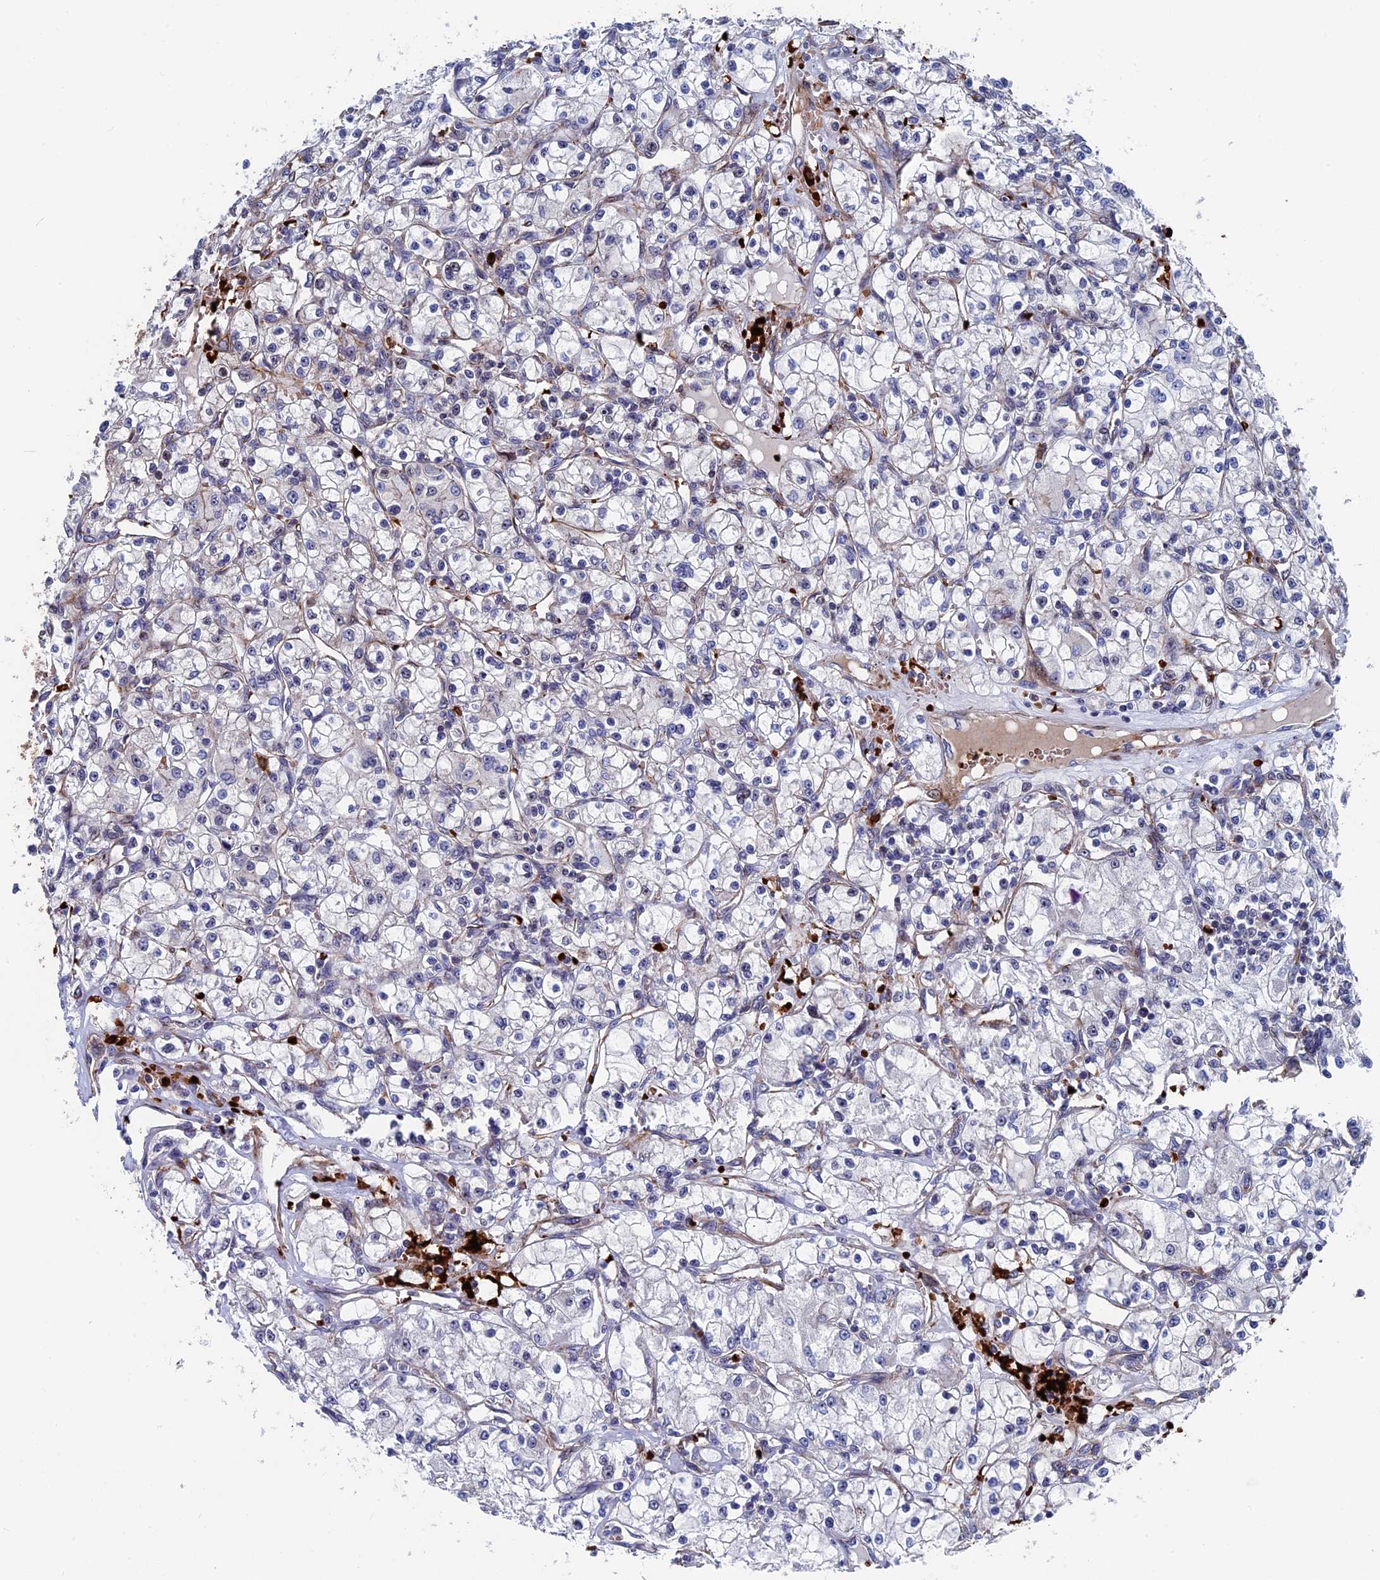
{"staining": {"intensity": "negative", "quantity": "none", "location": "none"}, "tissue": "renal cancer", "cell_type": "Tumor cells", "image_type": "cancer", "snomed": [{"axis": "morphology", "description": "Adenocarcinoma, NOS"}, {"axis": "topography", "description": "Kidney"}], "caption": "Tumor cells show no significant staining in renal adenocarcinoma.", "gene": "EXOSC9", "patient": {"sex": "female", "age": 59}}